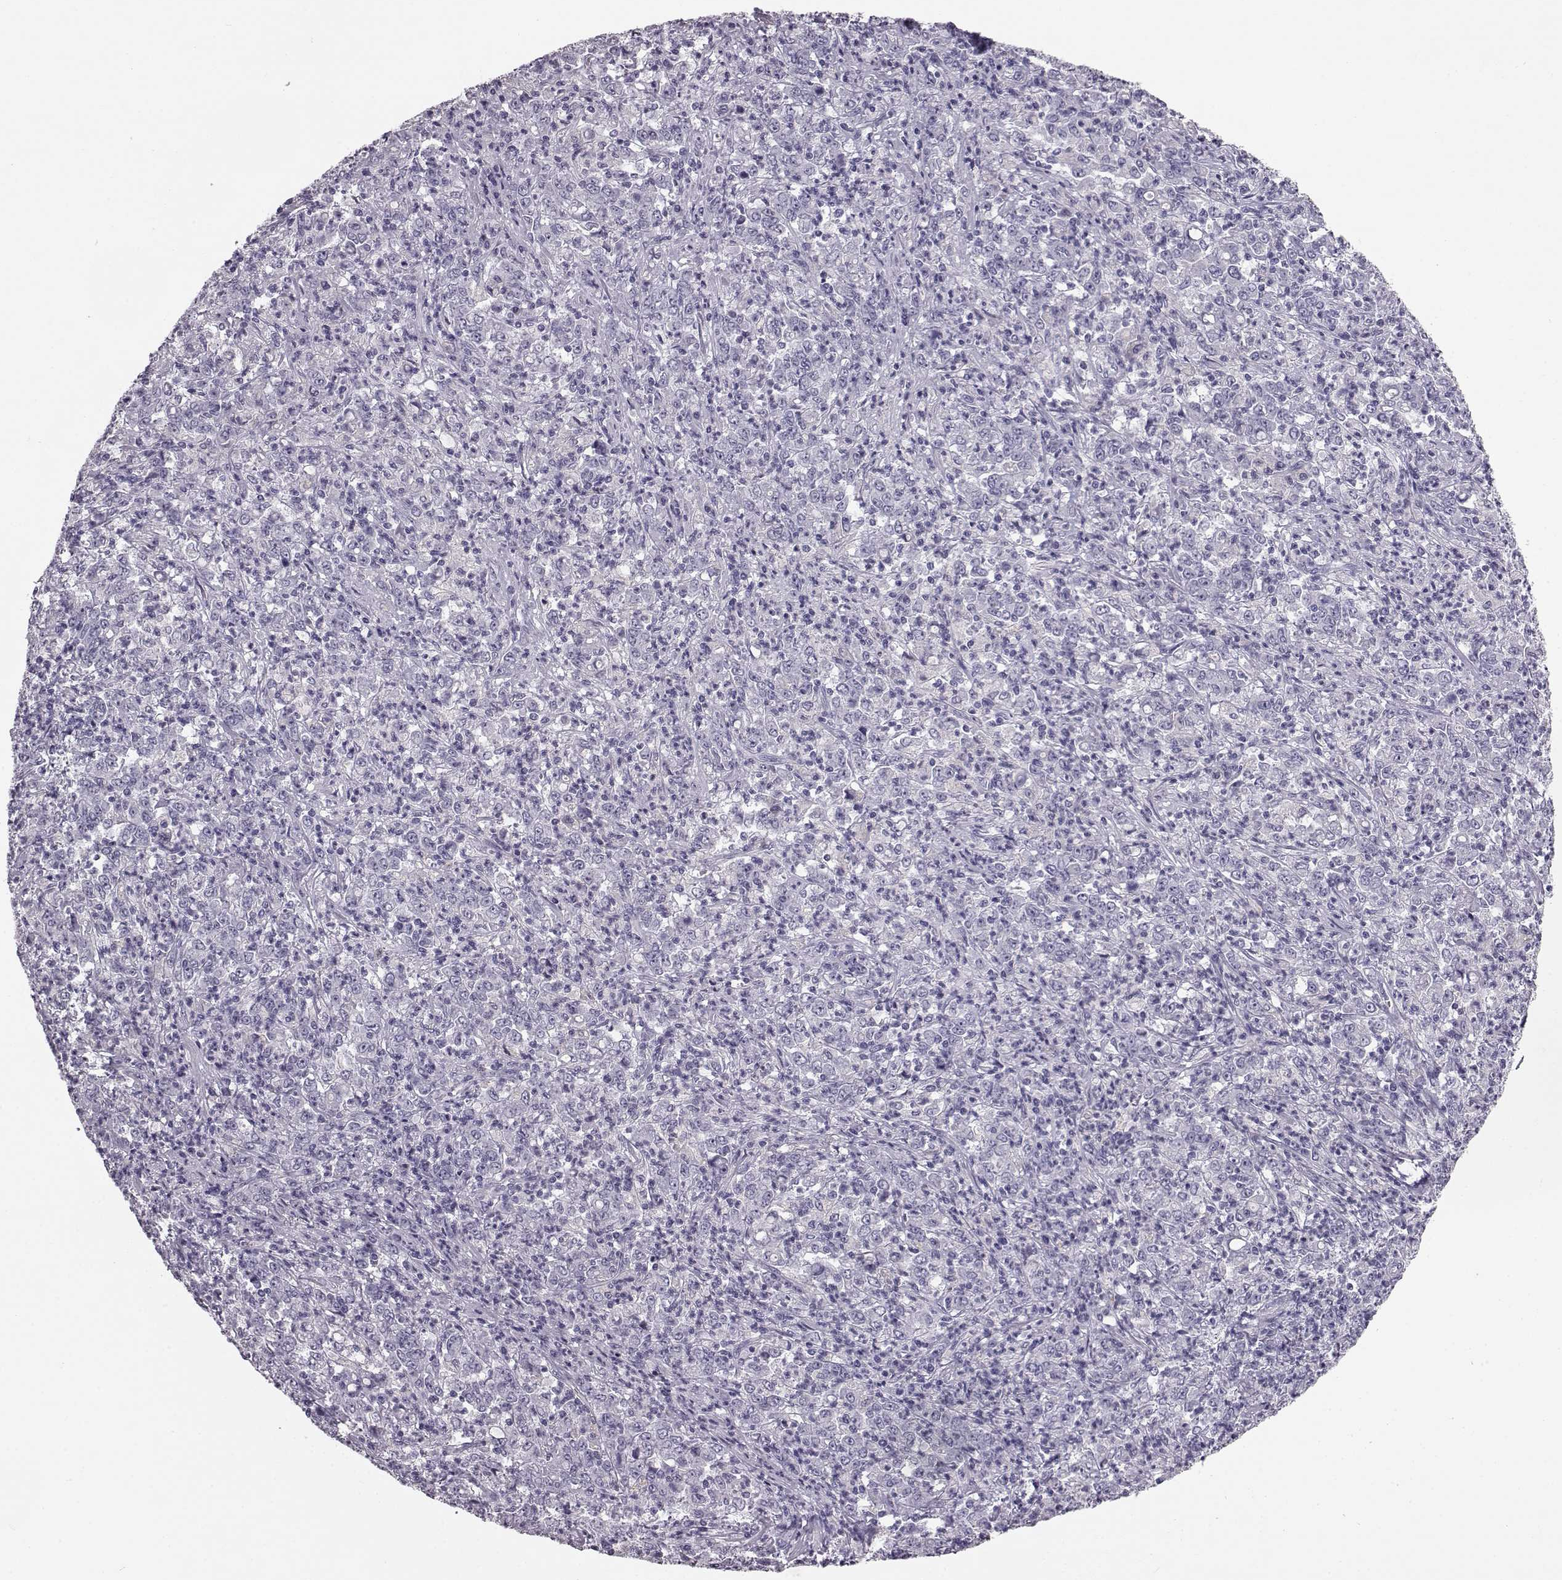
{"staining": {"intensity": "negative", "quantity": "none", "location": "none"}, "tissue": "stomach cancer", "cell_type": "Tumor cells", "image_type": "cancer", "snomed": [{"axis": "morphology", "description": "Adenocarcinoma, NOS"}, {"axis": "topography", "description": "Stomach, lower"}], "caption": "An immunohistochemistry histopathology image of adenocarcinoma (stomach) is shown. There is no staining in tumor cells of adenocarcinoma (stomach).", "gene": "BFSP2", "patient": {"sex": "female", "age": 71}}